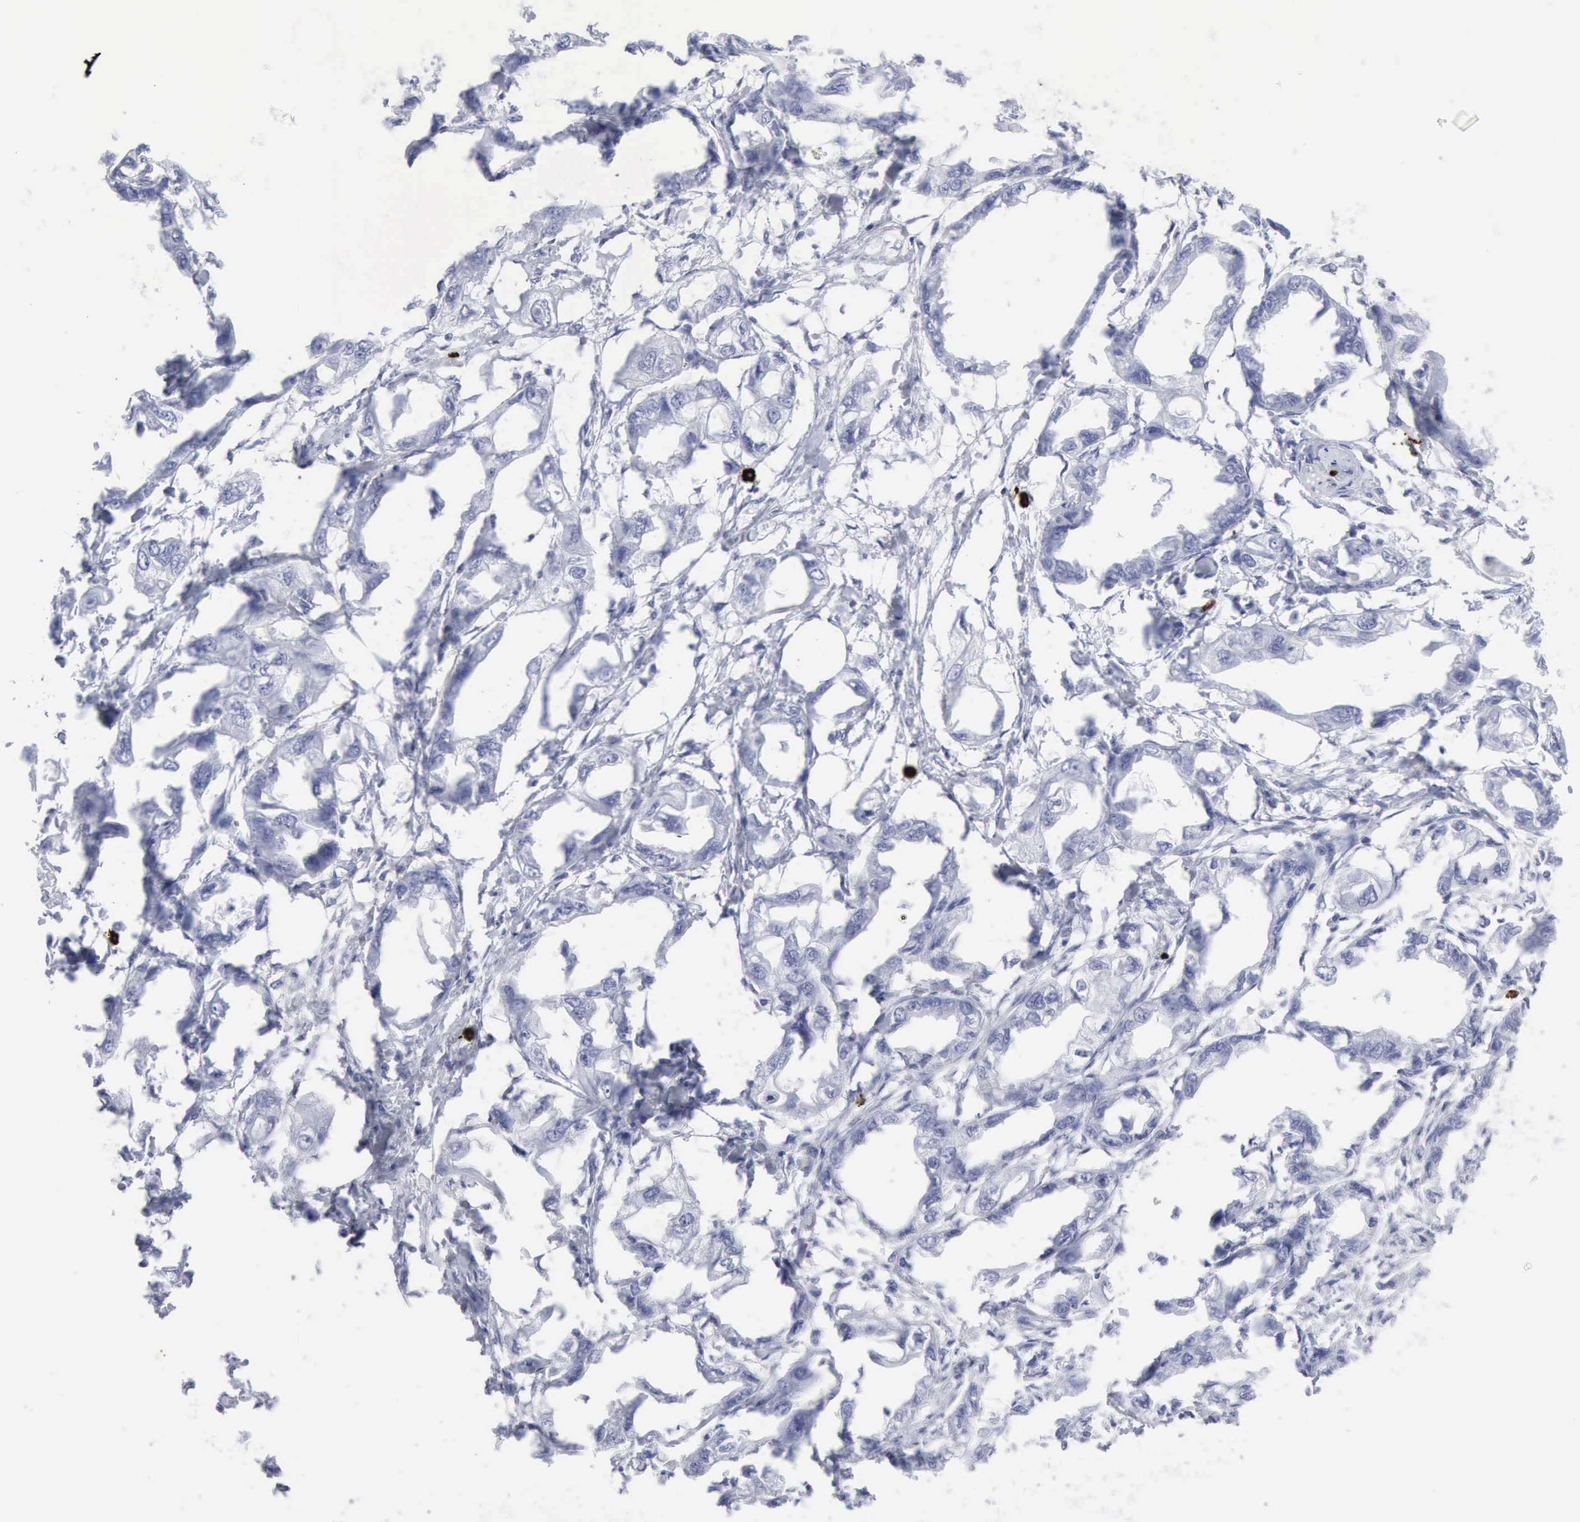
{"staining": {"intensity": "negative", "quantity": "none", "location": "none"}, "tissue": "endometrial cancer", "cell_type": "Tumor cells", "image_type": "cancer", "snomed": [{"axis": "morphology", "description": "Adenocarcinoma, NOS"}, {"axis": "topography", "description": "Endometrium"}], "caption": "IHC of human endometrial cancer (adenocarcinoma) demonstrates no positivity in tumor cells.", "gene": "CMA1", "patient": {"sex": "female", "age": 67}}